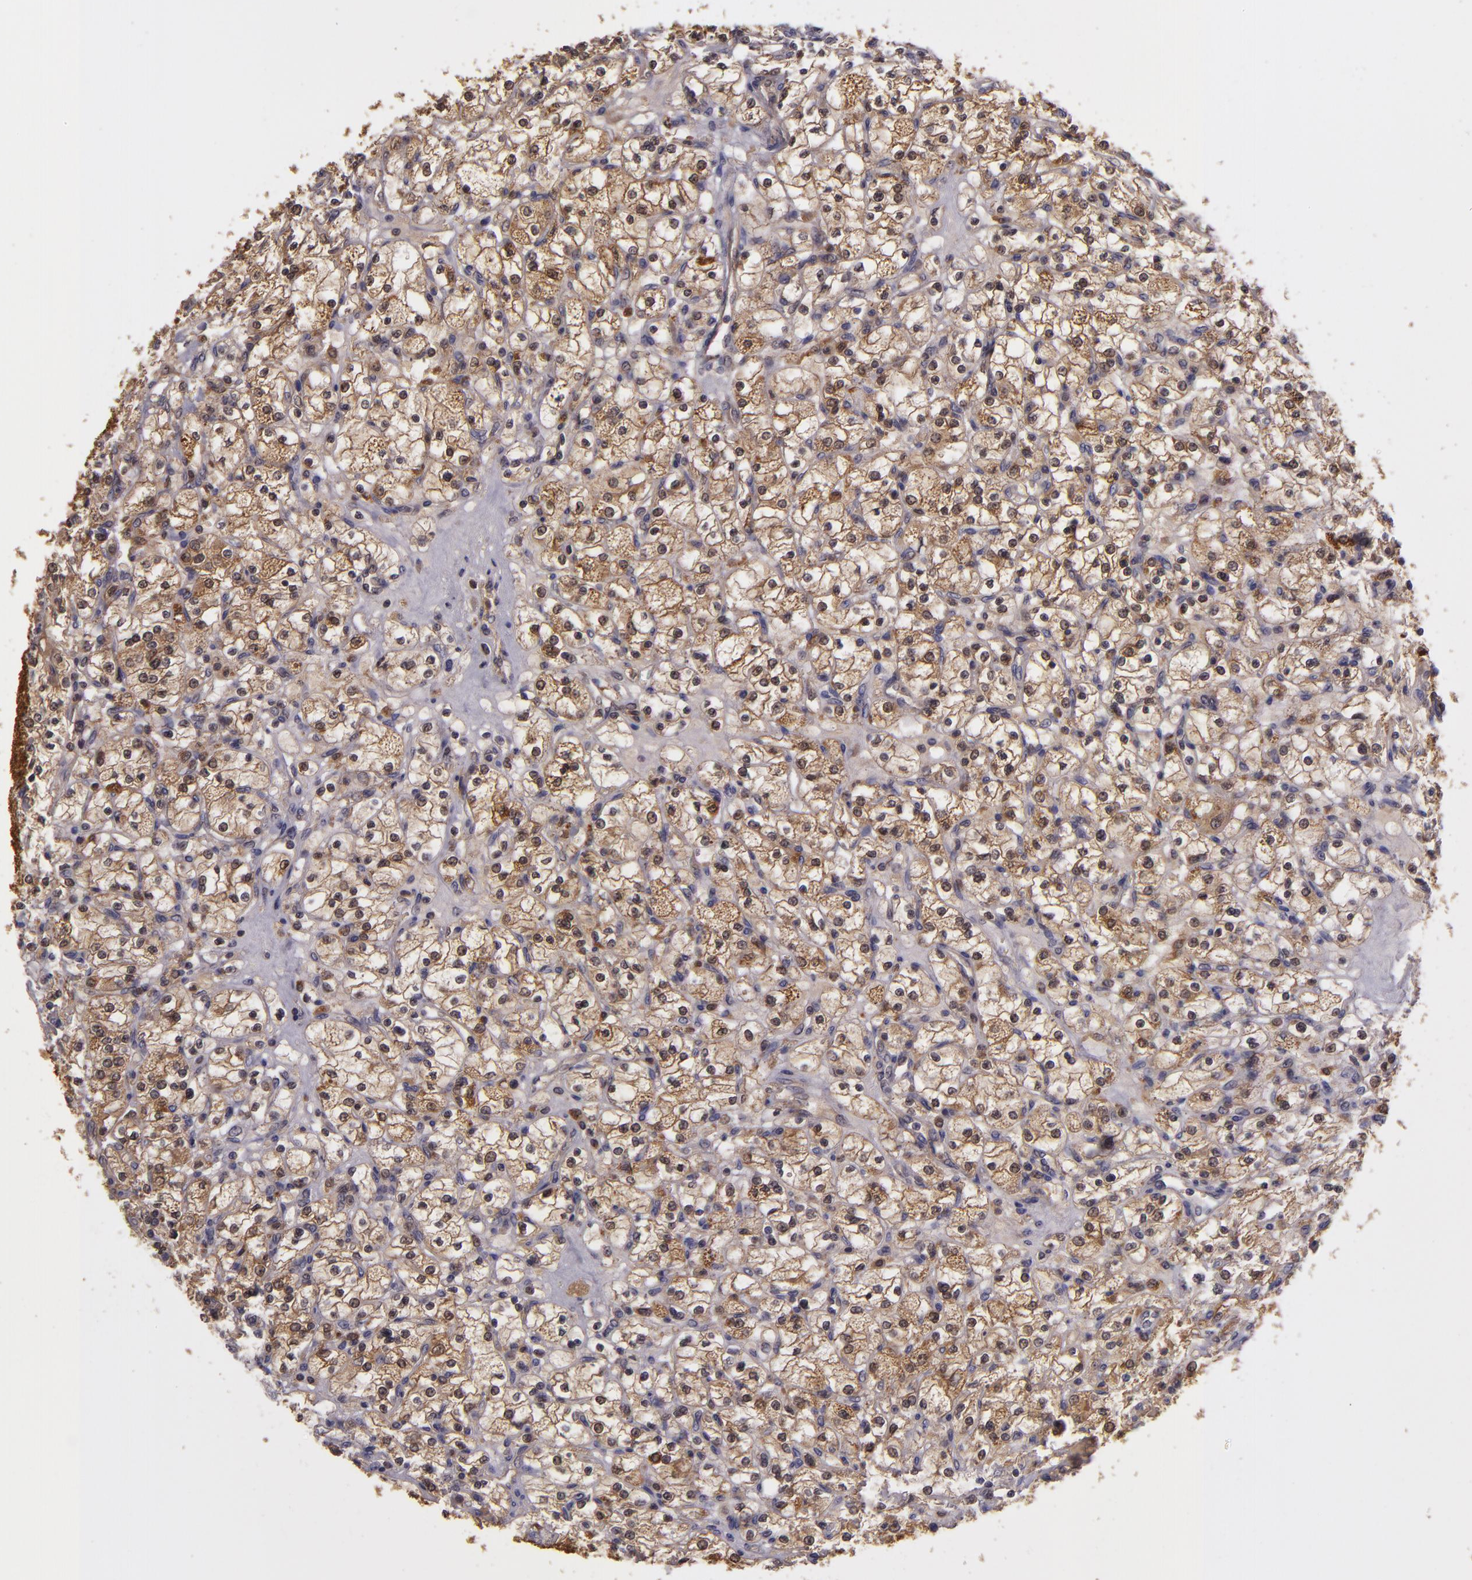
{"staining": {"intensity": "moderate", "quantity": ">75%", "location": "cytoplasmic/membranous"}, "tissue": "renal cancer", "cell_type": "Tumor cells", "image_type": "cancer", "snomed": [{"axis": "morphology", "description": "Adenocarcinoma, NOS"}, {"axis": "topography", "description": "Kidney"}], "caption": "Protein staining of adenocarcinoma (renal) tissue shows moderate cytoplasmic/membranous expression in approximately >75% of tumor cells.", "gene": "FHIT", "patient": {"sex": "female", "age": 83}}